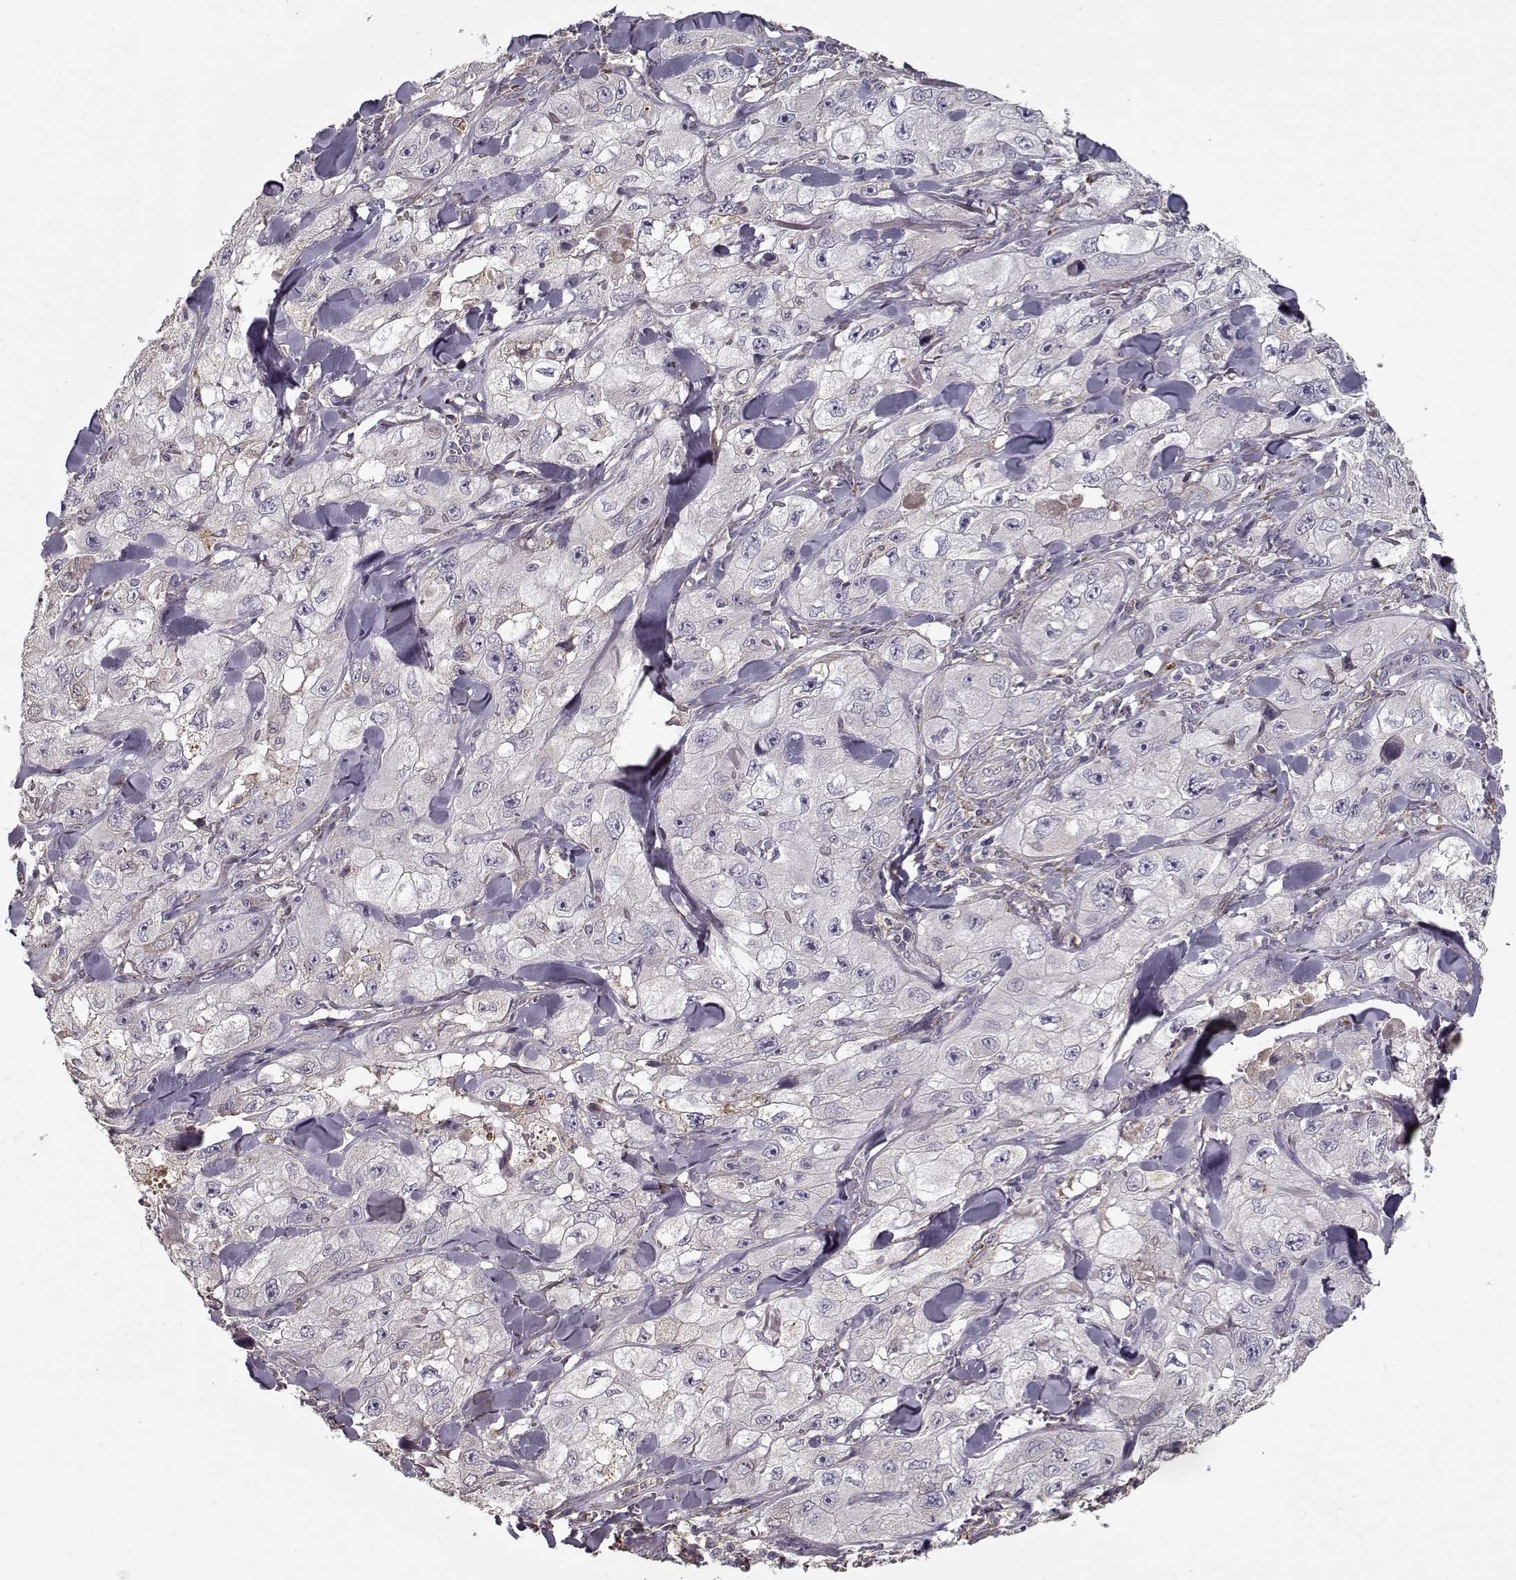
{"staining": {"intensity": "negative", "quantity": "none", "location": "none"}, "tissue": "skin cancer", "cell_type": "Tumor cells", "image_type": "cancer", "snomed": [{"axis": "morphology", "description": "Squamous cell carcinoma, NOS"}, {"axis": "topography", "description": "Skin"}, {"axis": "topography", "description": "Subcutis"}], "caption": "The histopathology image exhibits no staining of tumor cells in squamous cell carcinoma (skin). (IHC, brightfield microscopy, high magnification).", "gene": "LAMA2", "patient": {"sex": "male", "age": 73}}